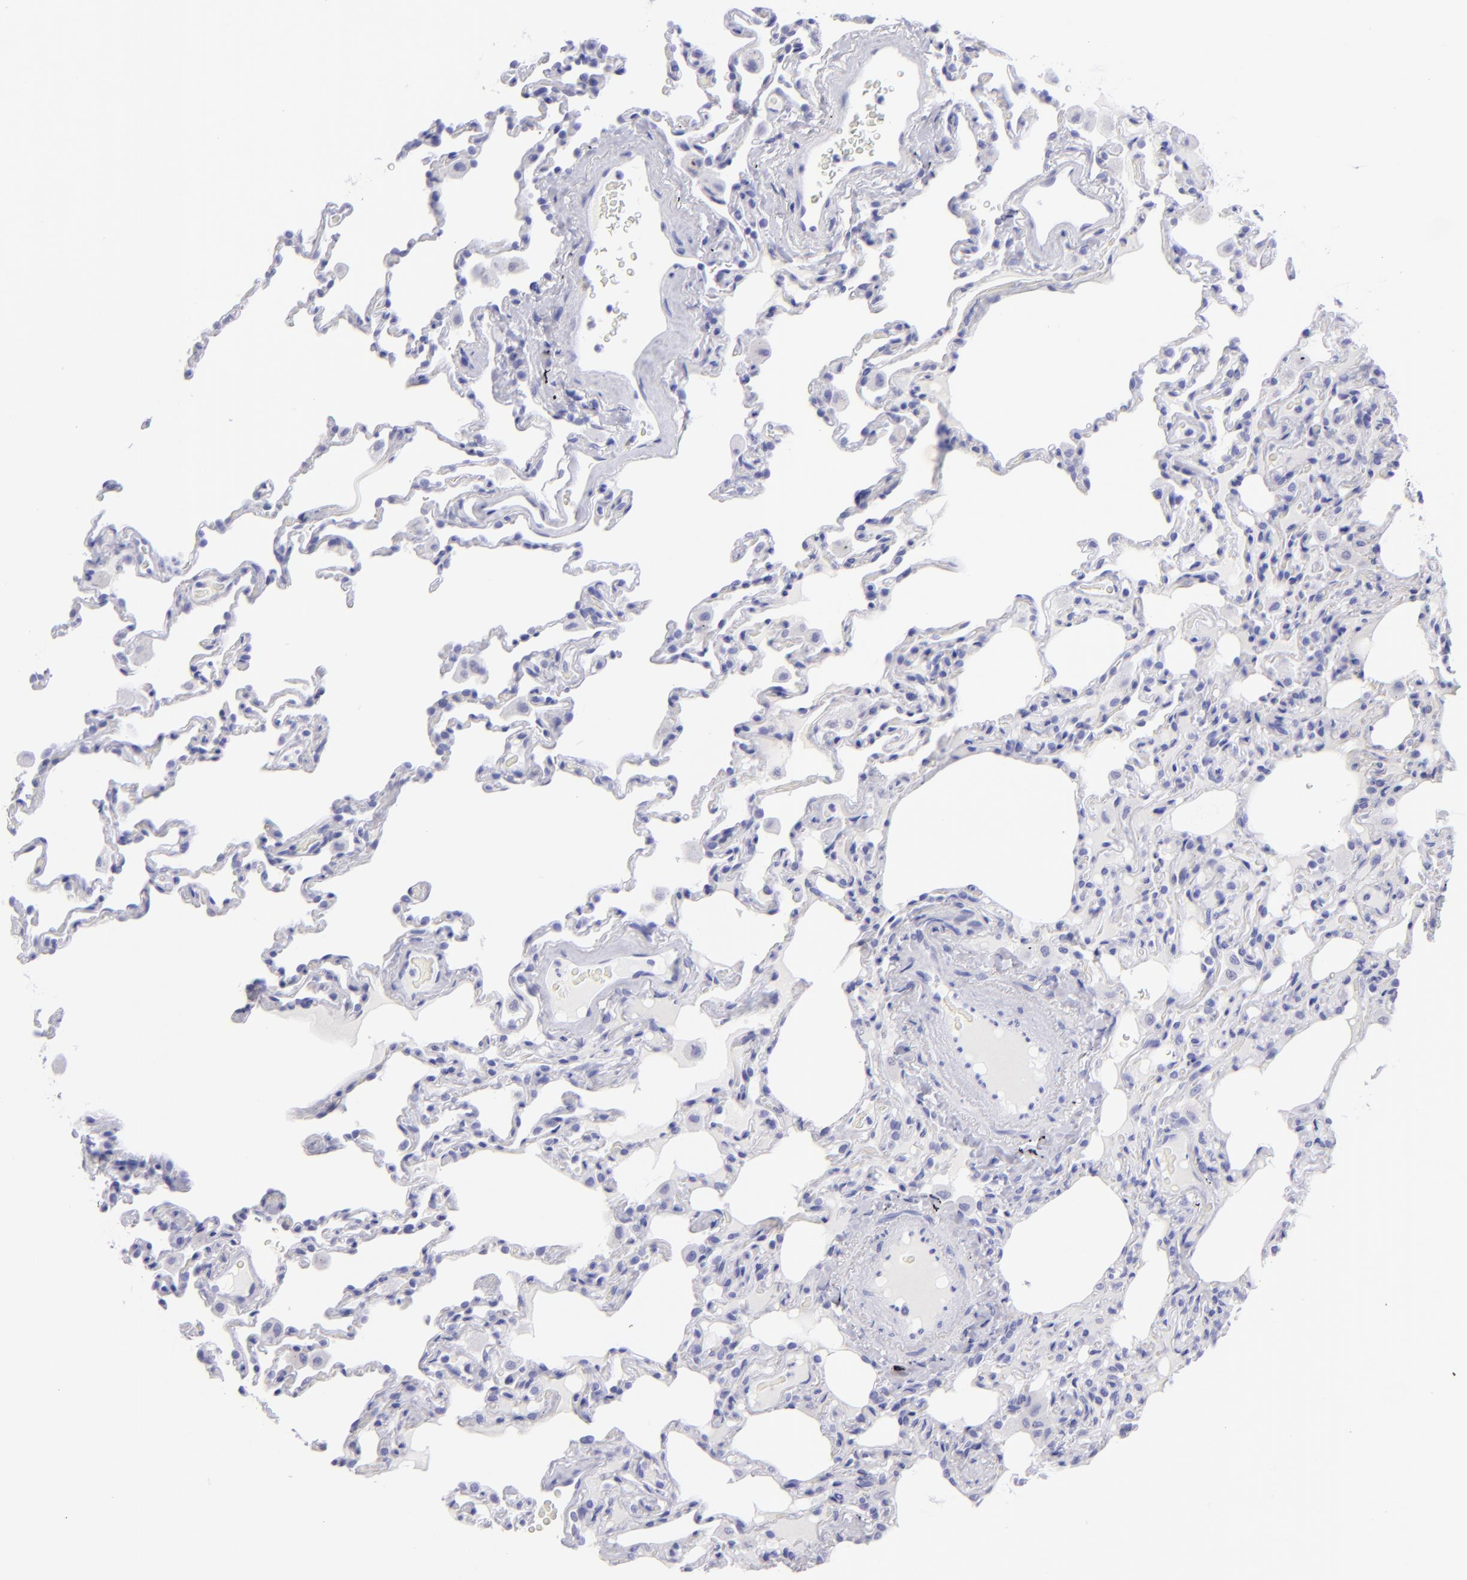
{"staining": {"intensity": "negative", "quantity": "none", "location": "none"}, "tissue": "lung", "cell_type": "Alveolar cells", "image_type": "normal", "snomed": [{"axis": "morphology", "description": "Normal tissue, NOS"}, {"axis": "topography", "description": "Lung"}], "caption": "The photomicrograph demonstrates no significant expression in alveolar cells of lung.", "gene": "SLC1A3", "patient": {"sex": "male", "age": 59}}